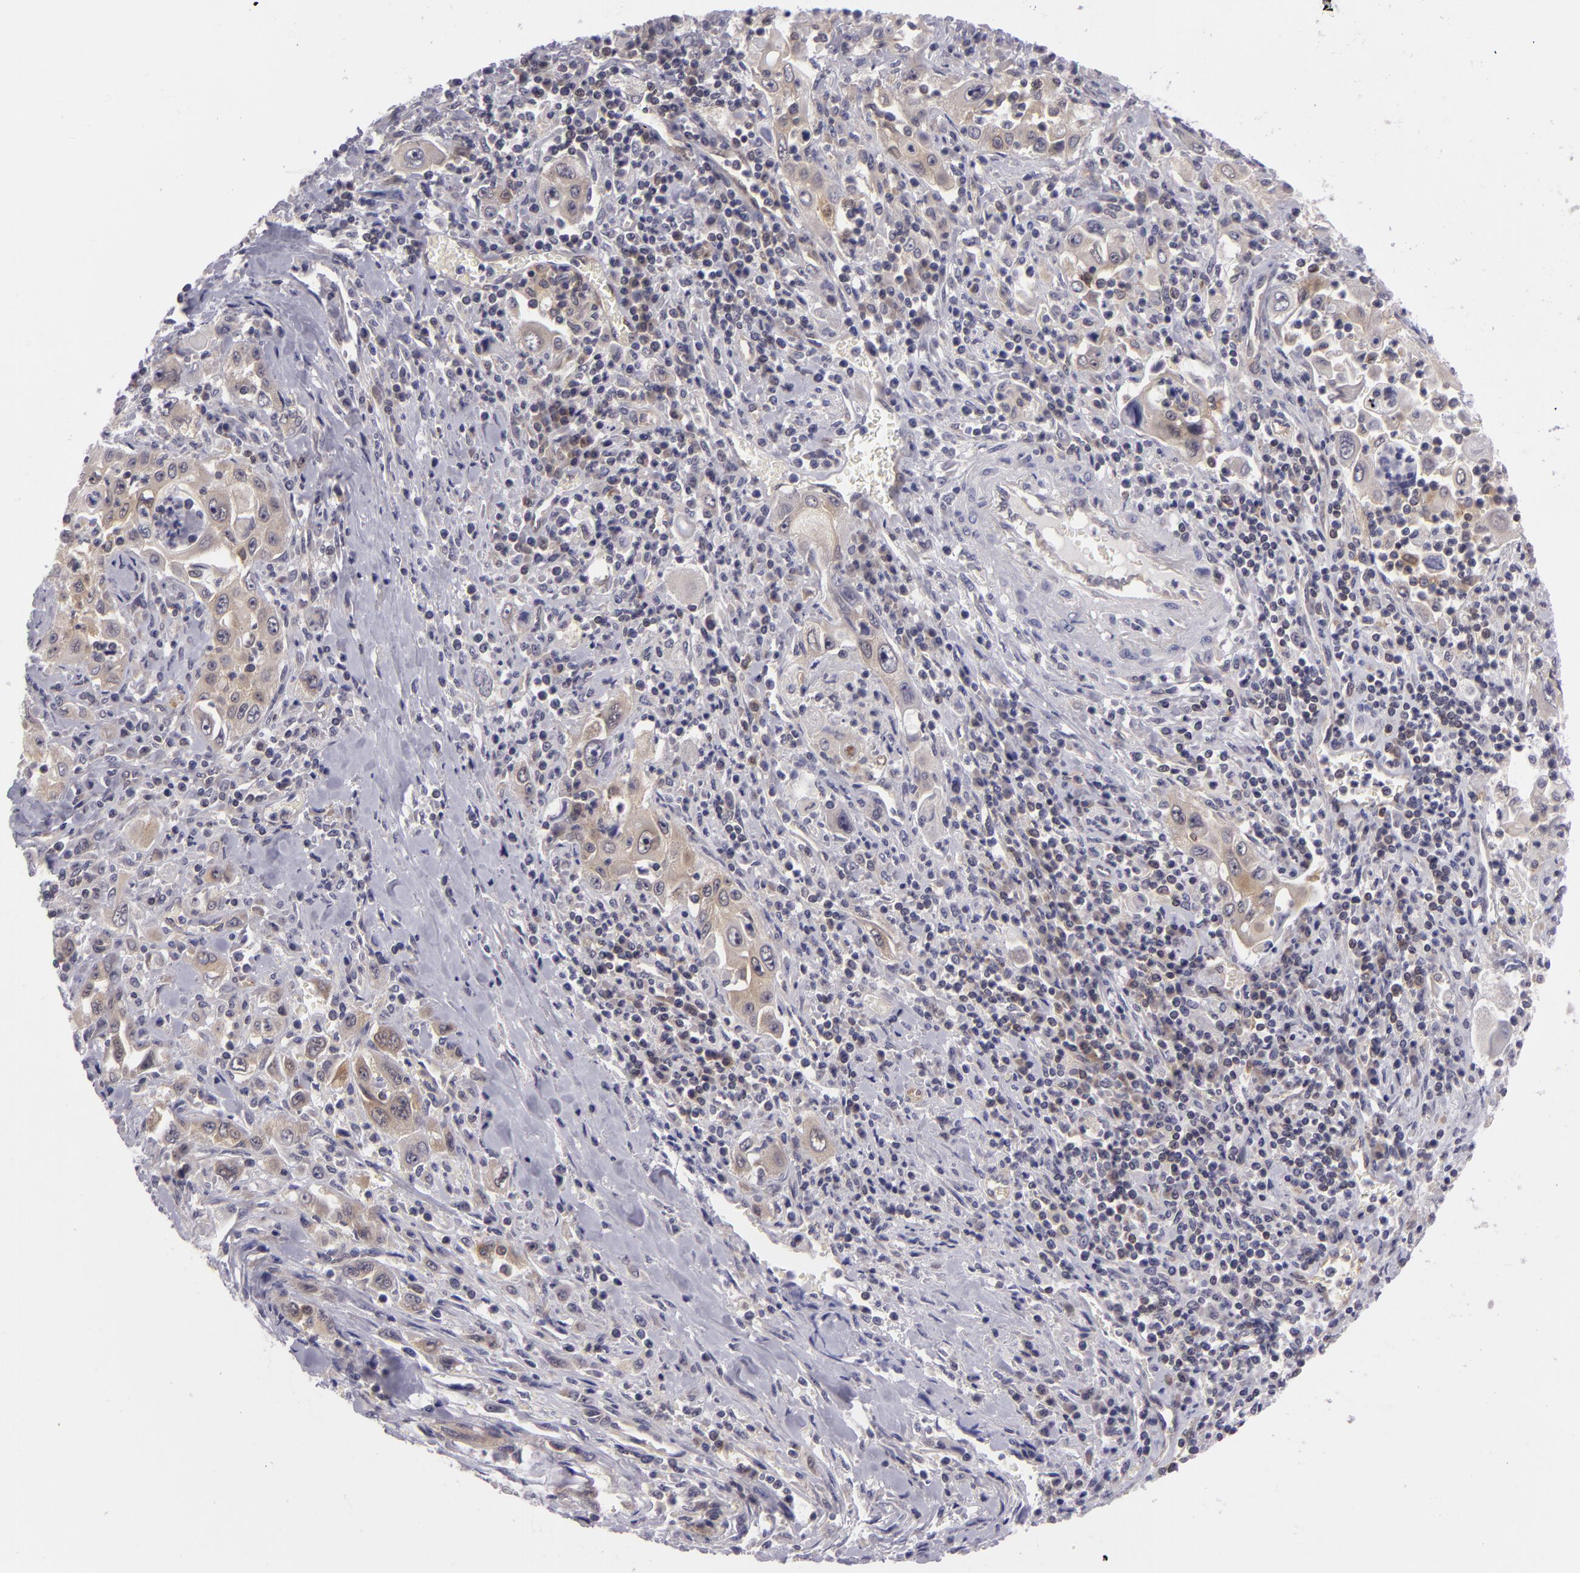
{"staining": {"intensity": "weak", "quantity": ">75%", "location": "cytoplasmic/membranous"}, "tissue": "pancreatic cancer", "cell_type": "Tumor cells", "image_type": "cancer", "snomed": [{"axis": "morphology", "description": "Adenocarcinoma, NOS"}, {"axis": "topography", "description": "Pancreas"}], "caption": "DAB immunohistochemical staining of human adenocarcinoma (pancreatic) shows weak cytoplasmic/membranous protein positivity in about >75% of tumor cells.", "gene": "BCL10", "patient": {"sex": "male", "age": 70}}